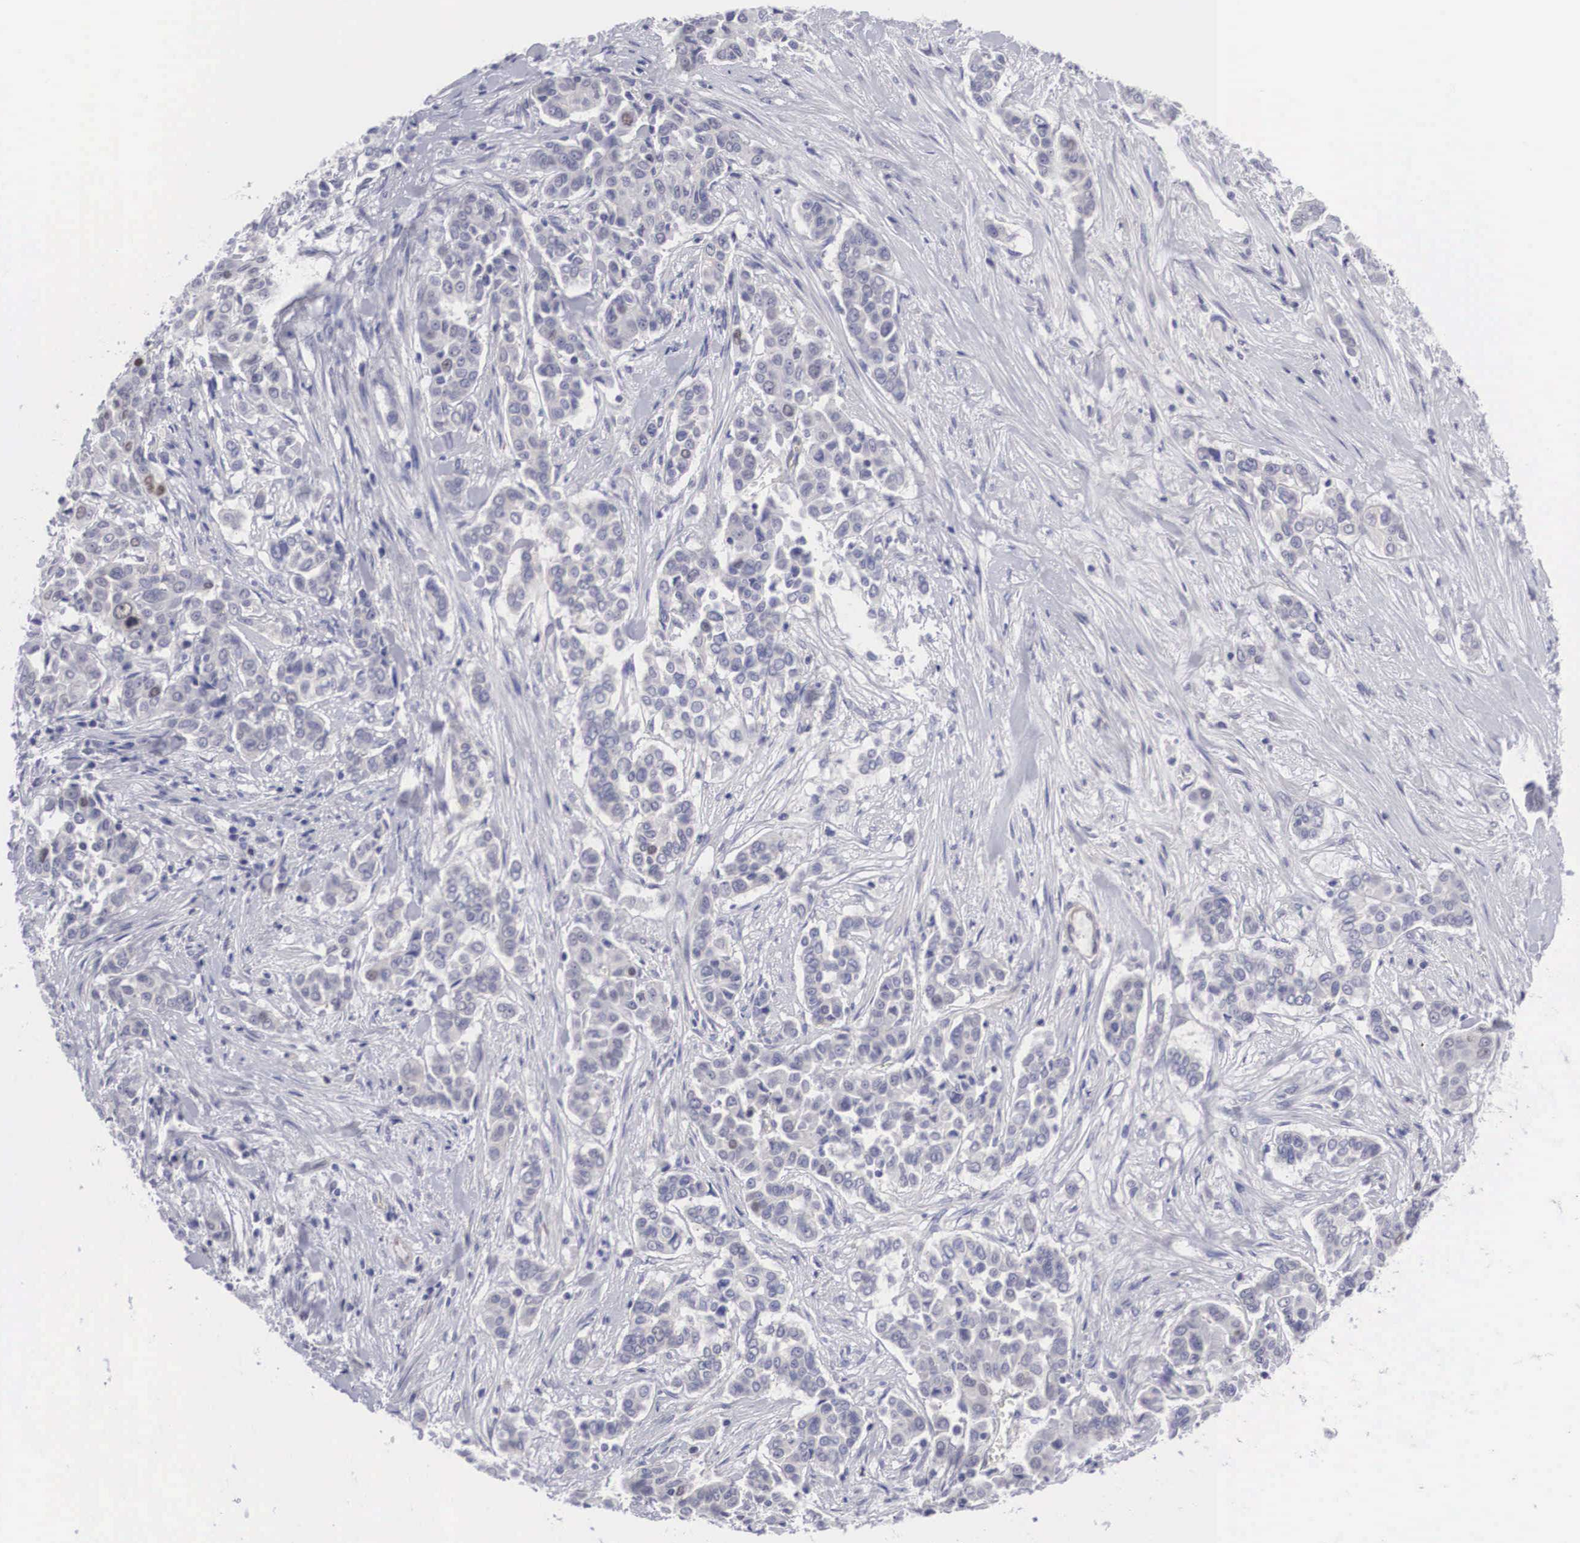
{"staining": {"intensity": "negative", "quantity": "none", "location": "none"}, "tissue": "pancreatic cancer", "cell_type": "Tumor cells", "image_type": "cancer", "snomed": [{"axis": "morphology", "description": "Adenocarcinoma, NOS"}, {"axis": "topography", "description": "Pancreas"}], "caption": "Pancreatic cancer (adenocarcinoma) was stained to show a protein in brown. There is no significant positivity in tumor cells.", "gene": "MAST4", "patient": {"sex": "female", "age": 52}}